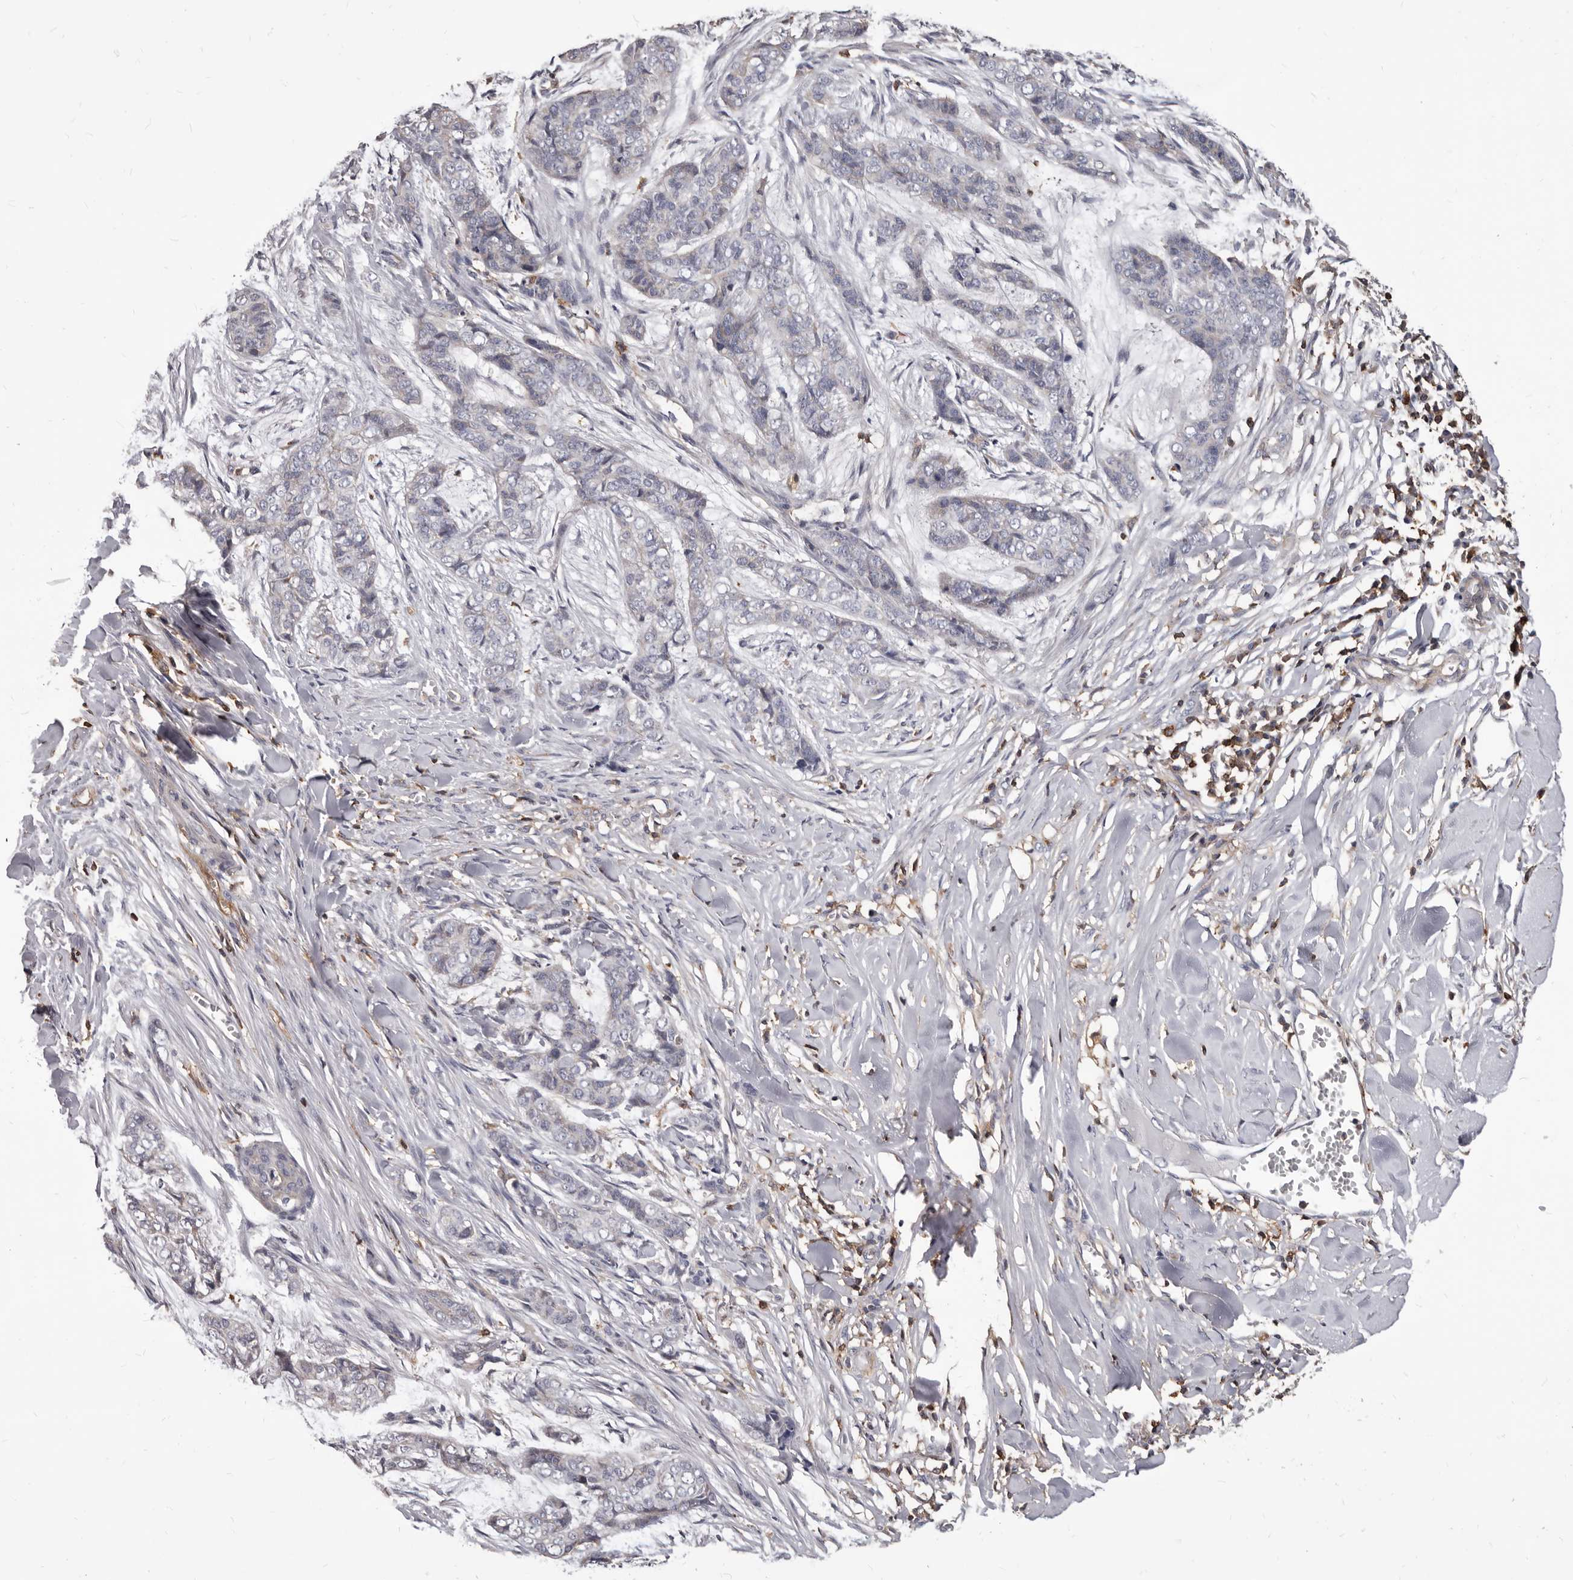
{"staining": {"intensity": "negative", "quantity": "none", "location": "none"}, "tissue": "skin cancer", "cell_type": "Tumor cells", "image_type": "cancer", "snomed": [{"axis": "morphology", "description": "Basal cell carcinoma"}, {"axis": "topography", "description": "Skin"}], "caption": "Human skin cancer stained for a protein using IHC demonstrates no staining in tumor cells.", "gene": "NIBAN1", "patient": {"sex": "female", "age": 64}}